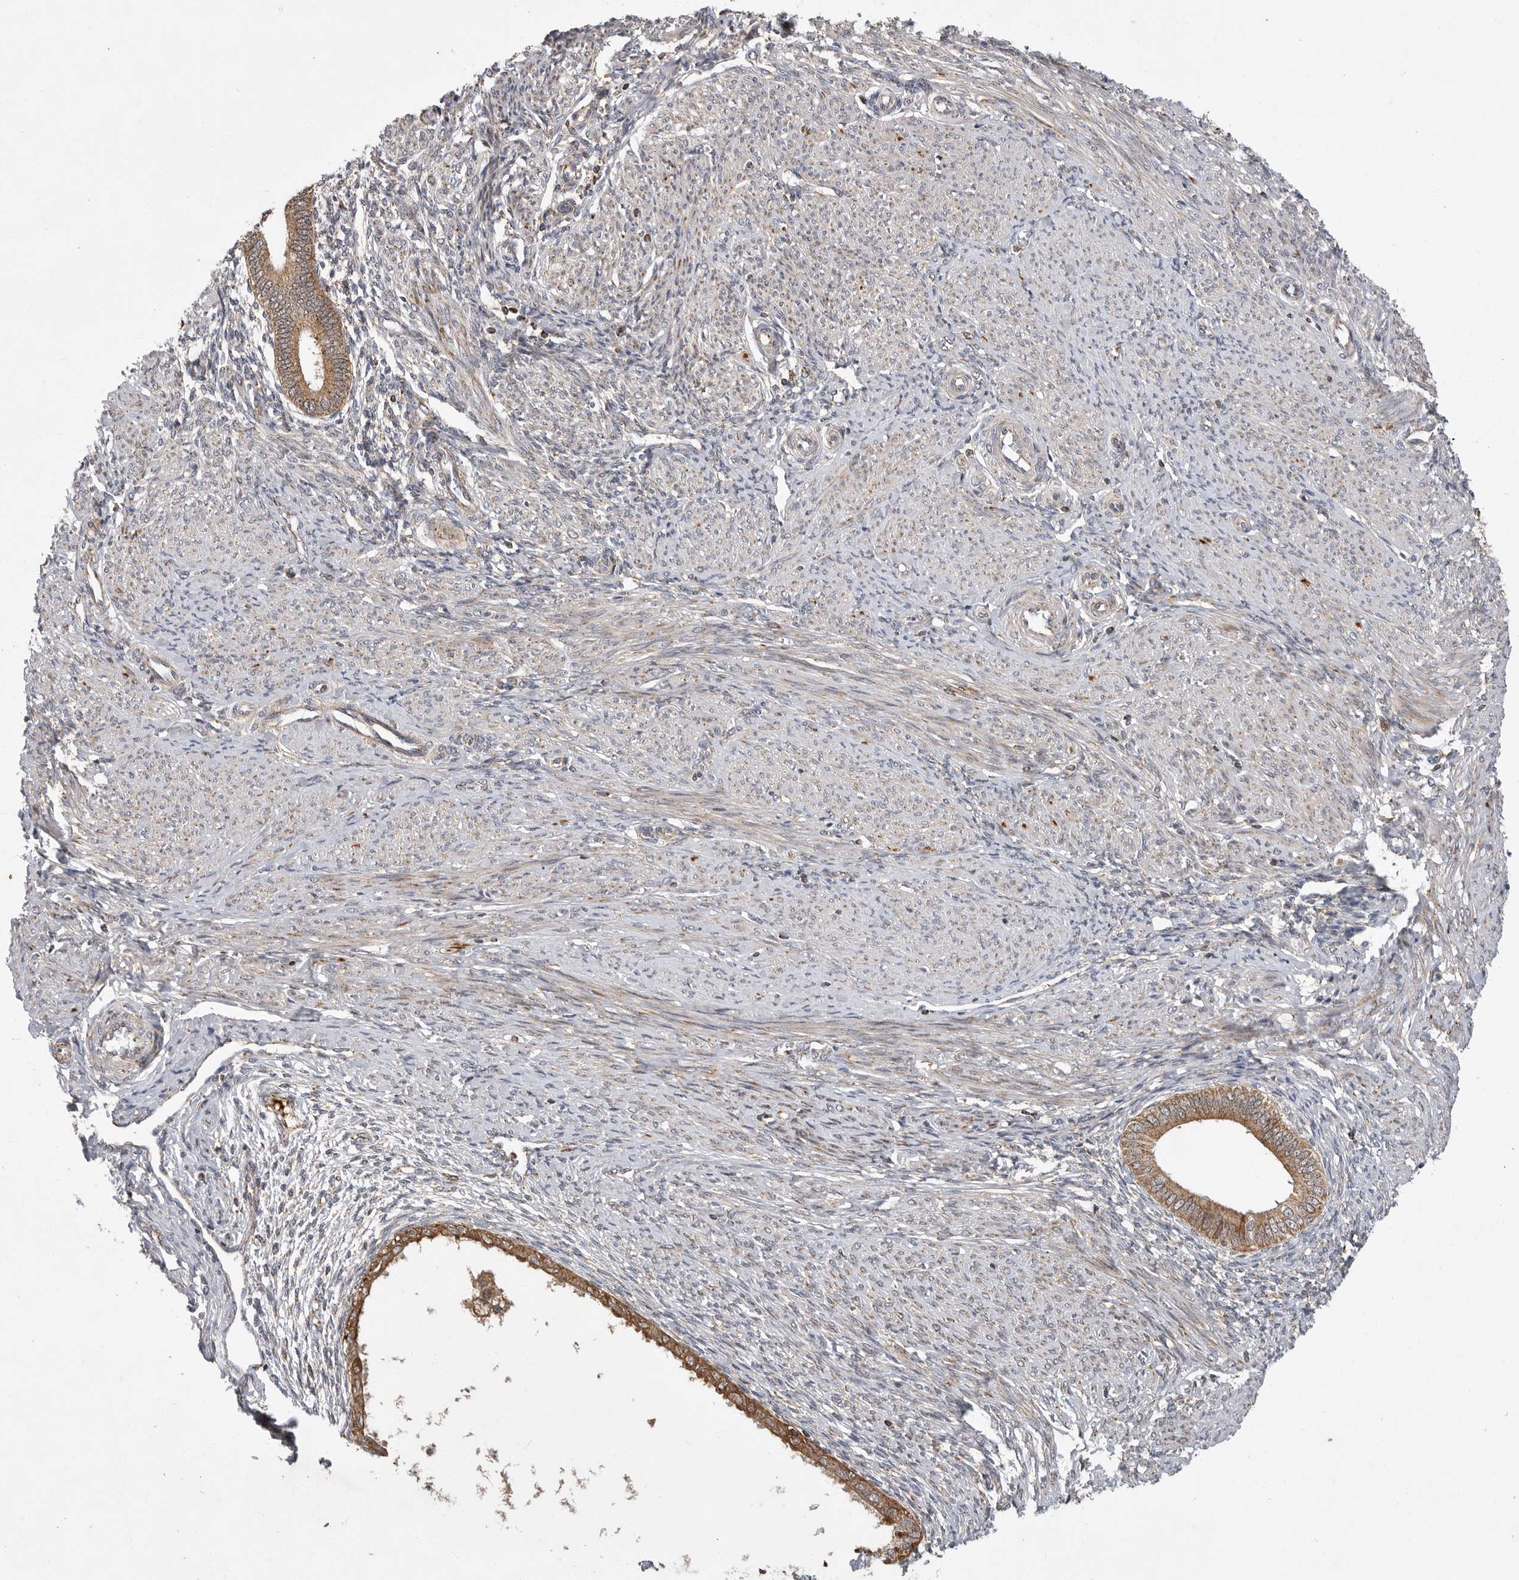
{"staining": {"intensity": "moderate", "quantity": "25%-75%", "location": "cytoplasmic/membranous"}, "tissue": "endometrium", "cell_type": "Cells in endometrial stroma", "image_type": "normal", "snomed": [{"axis": "morphology", "description": "Normal tissue, NOS"}, {"axis": "topography", "description": "Endometrium"}], "caption": "Protein expression by IHC demonstrates moderate cytoplasmic/membranous positivity in approximately 25%-75% of cells in endometrial stroma in normal endometrium. (DAB IHC, brown staining for protein, blue staining for nuclei).", "gene": "KYAT3", "patient": {"sex": "female", "age": 42}}